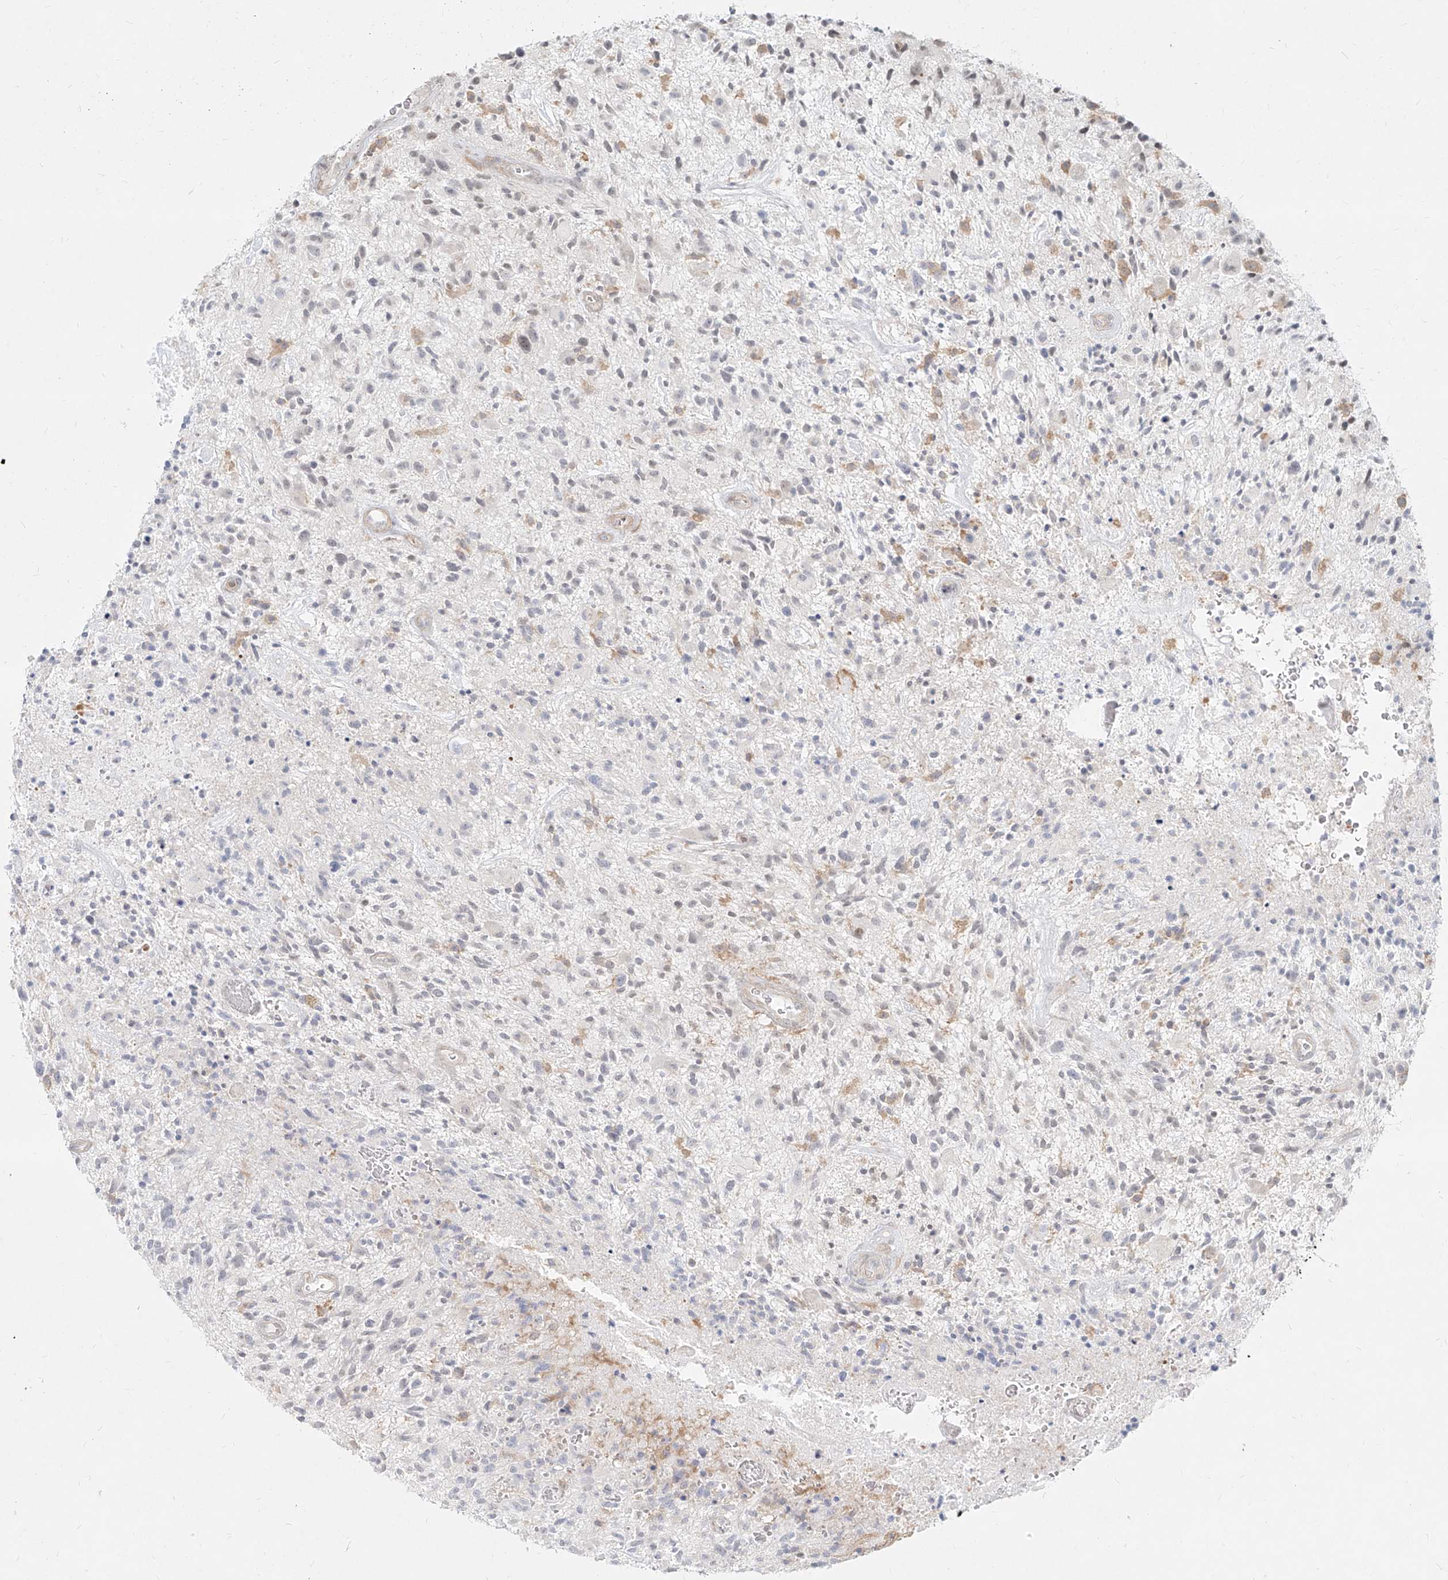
{"staining": {"intensity": "negative", "quantity": "none", "location": "none"}, "tissue": "glioma", "cell_type": "Tumor cells", "image_type": "cancer", "snomed": [{"axis": "morphology", "description": "Glioma, malignant, High grade"}, {"axis": "topography", "description": "Brain"}], "caption": "DAB (3,3'-diaminobenzidine) immunohistochemical staining of human glioma demonstrates no significant staining in tumor cells.", "gene": "SLC2A12", "patient": {"sex": "male", "age": 47}}